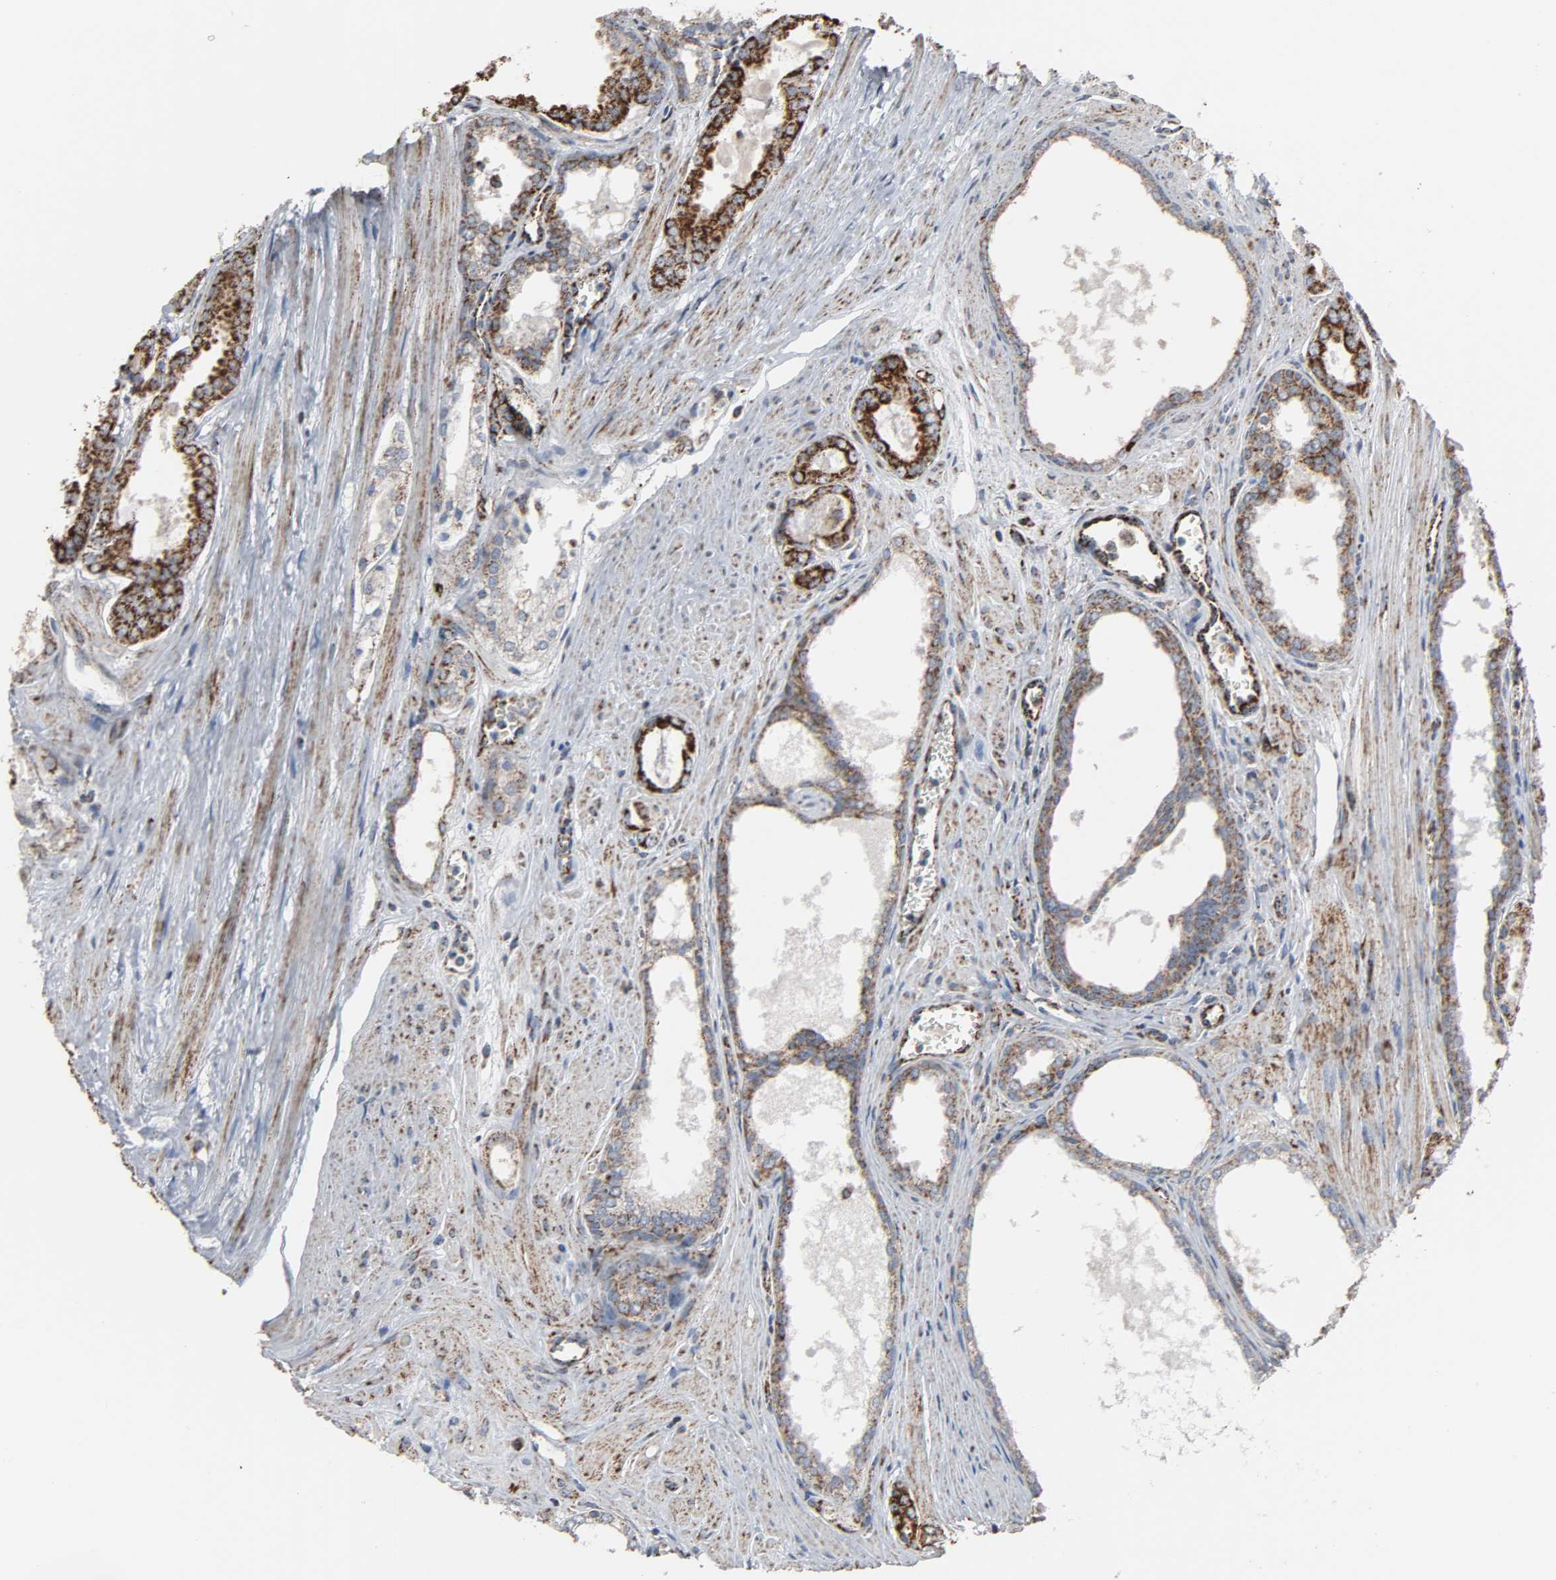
{"staining": {"intensity": "strong", "quantity": ">75%", "location": "cytoplasmic/membranous"}, "tissue": "prostate cancer", "cell_type": "Tumor cells", "image_type": "cancer", "snomed": [{"axis": "morphology", "description": "Adenocarcinoma, Low grade"}, {"axis": "topography", "description": "Prostate"}], "caption": "The photomicrograph exhibits immunohistochemical staining of prostate cancer (low-grade adenocarcinoma). There is strong cytoplasmic/membranous expression is appreciated in approximately >75% of tumor cells.", "gene": "ACAT1", "patient": {"sex": "male", "age": 57}}